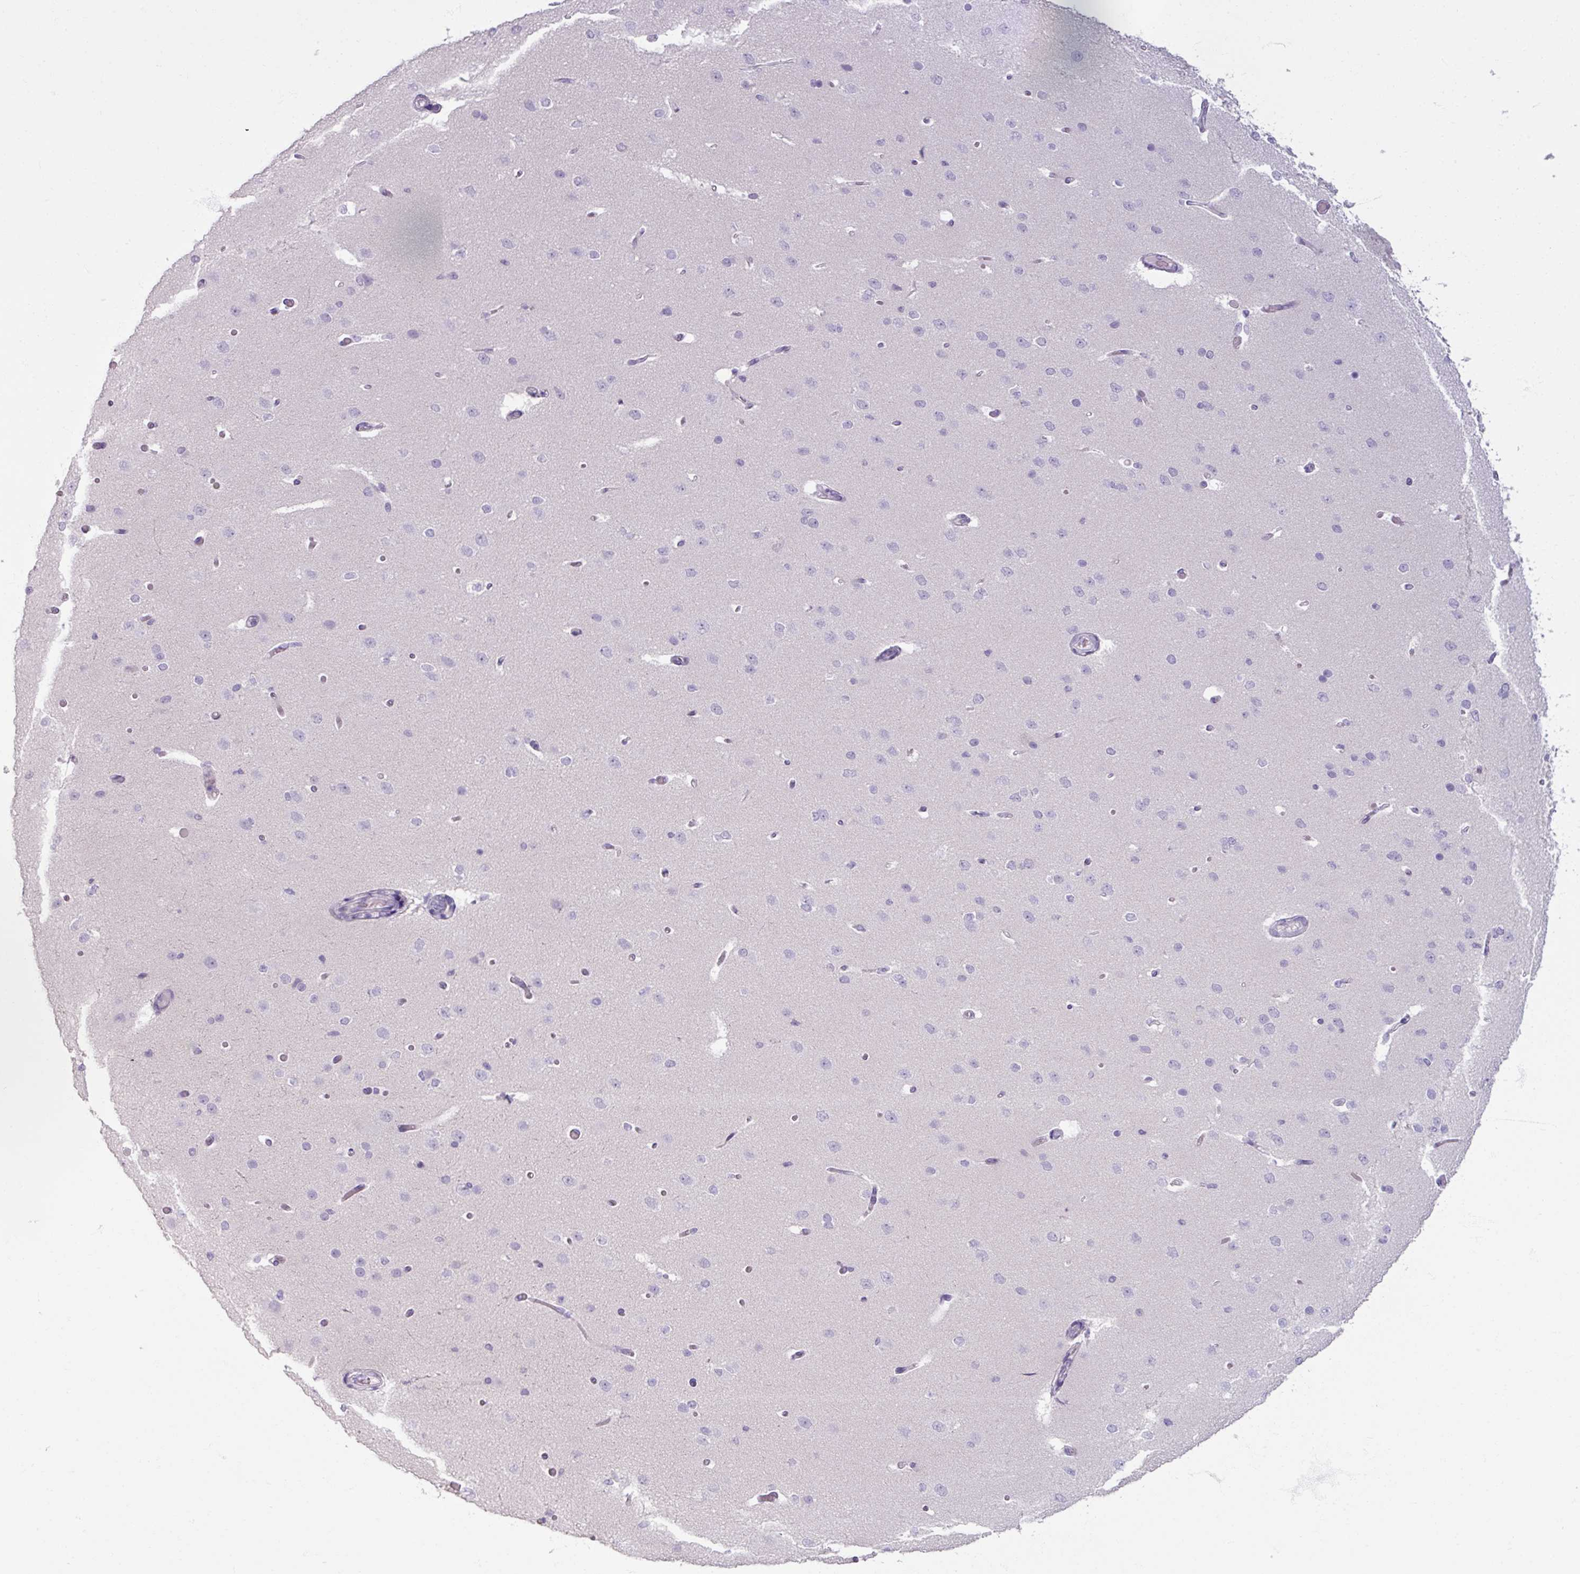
{"staining": {"intensity": "negative", "quantity": "none", "location": "none"}, "tissue": "cerebral cortex", "cell_type": "Endothelial cells", "image_type": "normal", "snomed": [{"axis": "morphology", "description": "Normal tissue, NOS"}, {"axis": "morphology", "description": "Inflammation, NOS"}, {"axis": "topography", "description": "Cerebral cortex"}], "caption": "The histopathology image displays no significant staining in endothelial cells of cerebral cortex.", "gene": "SLC27A5", "patient": {"sex": "male", "age": 6}}